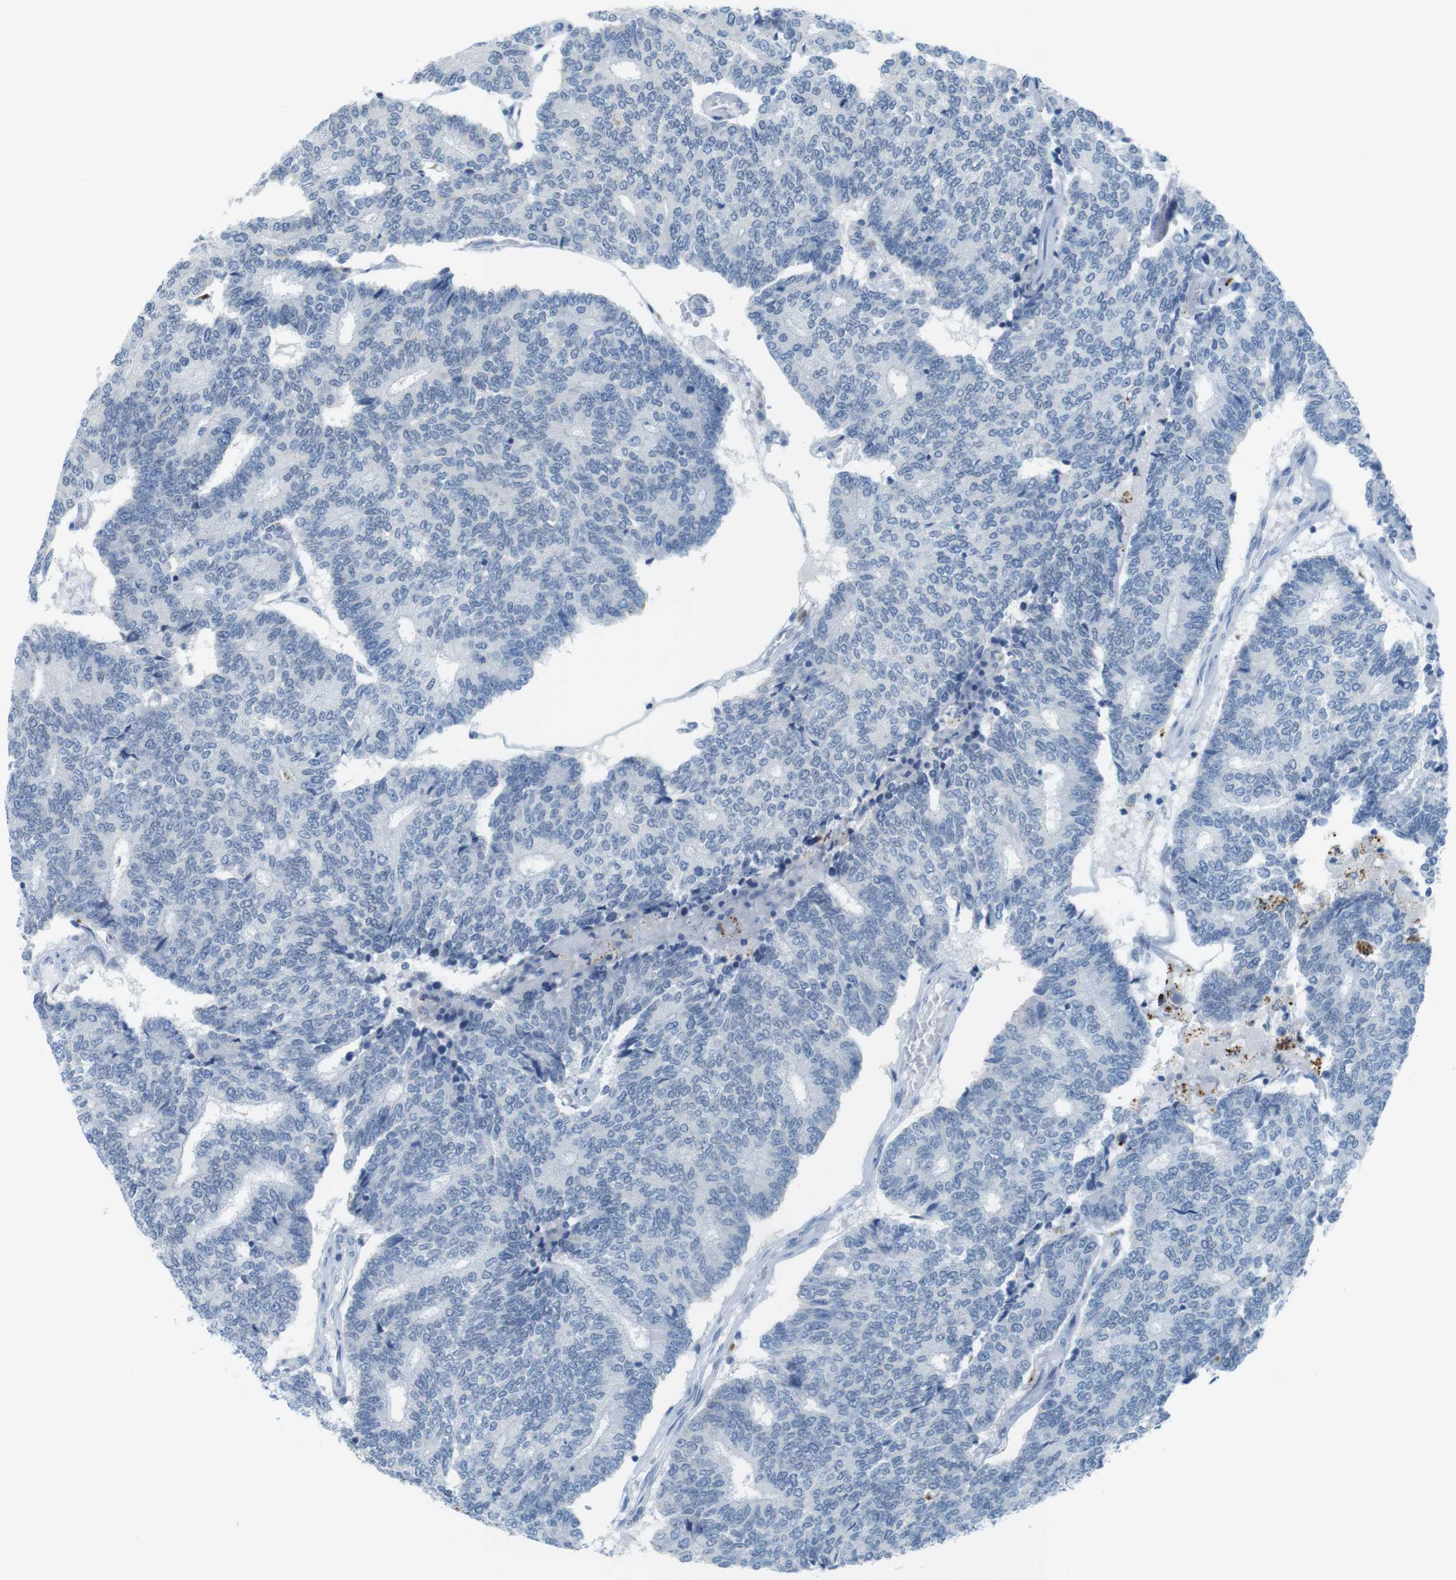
{"staining": {"intensity": "negative", "quantity": "none", "location": "none"}, "tissue": "prostate cancer", "cell_type": "Tumor cells", "image_type": "cancer", "snomed": [{"axis": "morphology", "description": "Normal tissue, NOS"}, {"axis": "morphology", "description": "Adenocarcinoma, High grade"}, {"axis": "topography", "description": "Prostate"}, {"axis": "topography", "description": "Seminal veicle"}], "caption": "Tumor cells show no significant protein positivity in prostate adenocarcinoma (high-grade). (Brightfield microscopy of DAB (3,3'-diaminobenzidine) immunohistochemistry (IHC) at high magnification).", "gene": "YIPF1", "patient": {"sex": "male", "age": 55}}